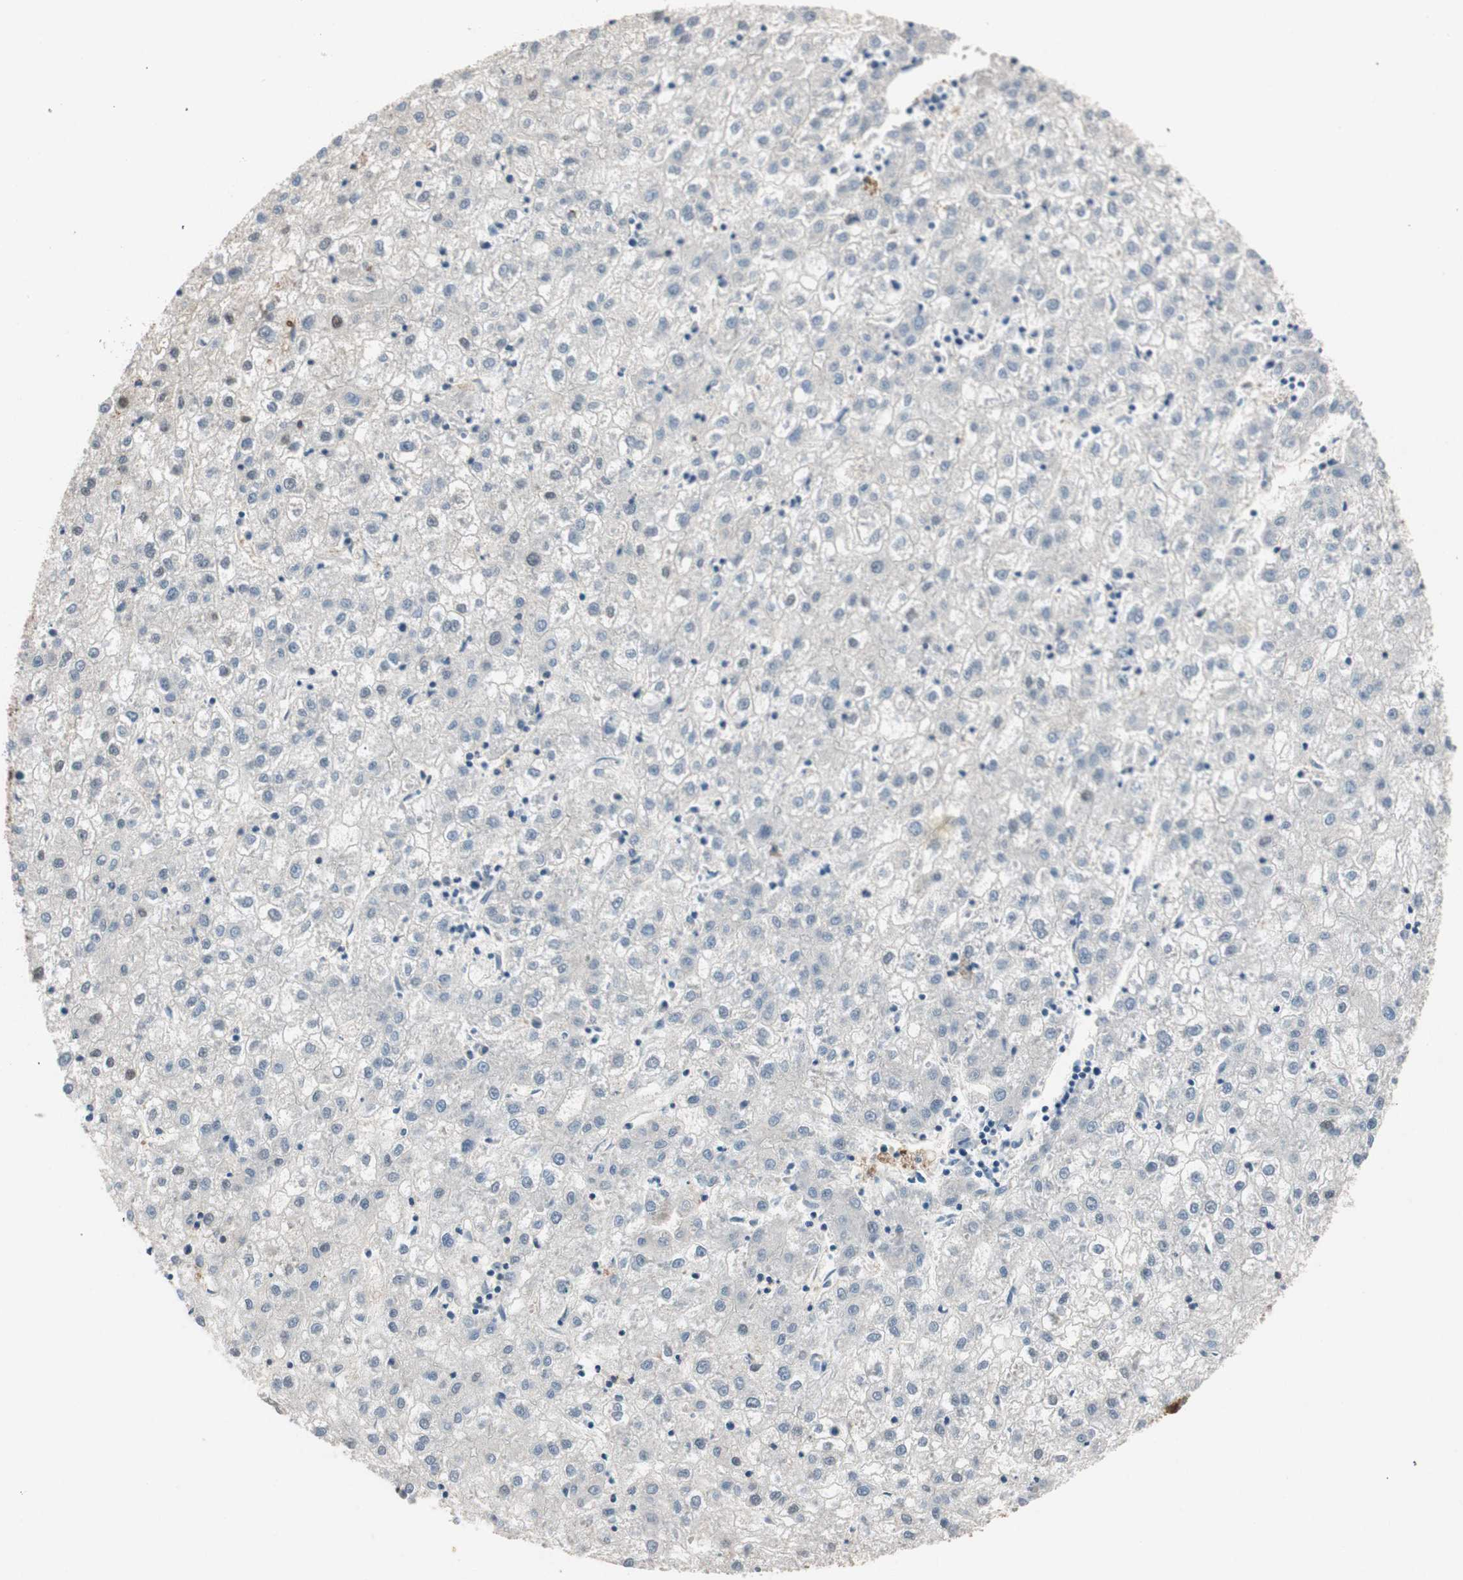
{"staining": {"intensity": "negative", "quantity": "none", "location": "none"}, "tissue": "liver cancer", "cell_type": "Tumor cells", "image_type": "cancer", "snomed": [{"axis": "morphology", "description": "Carcinoma, Hepatocellular, NOS"}, {"axis": "topography", "description": "Liver"}], "caption": "Tumor cells are negative for brown protein staining in liver hepatocellular carcinoma.", "gene": "SERPINB5", "patient": {"sex": "male", "age": 72}}